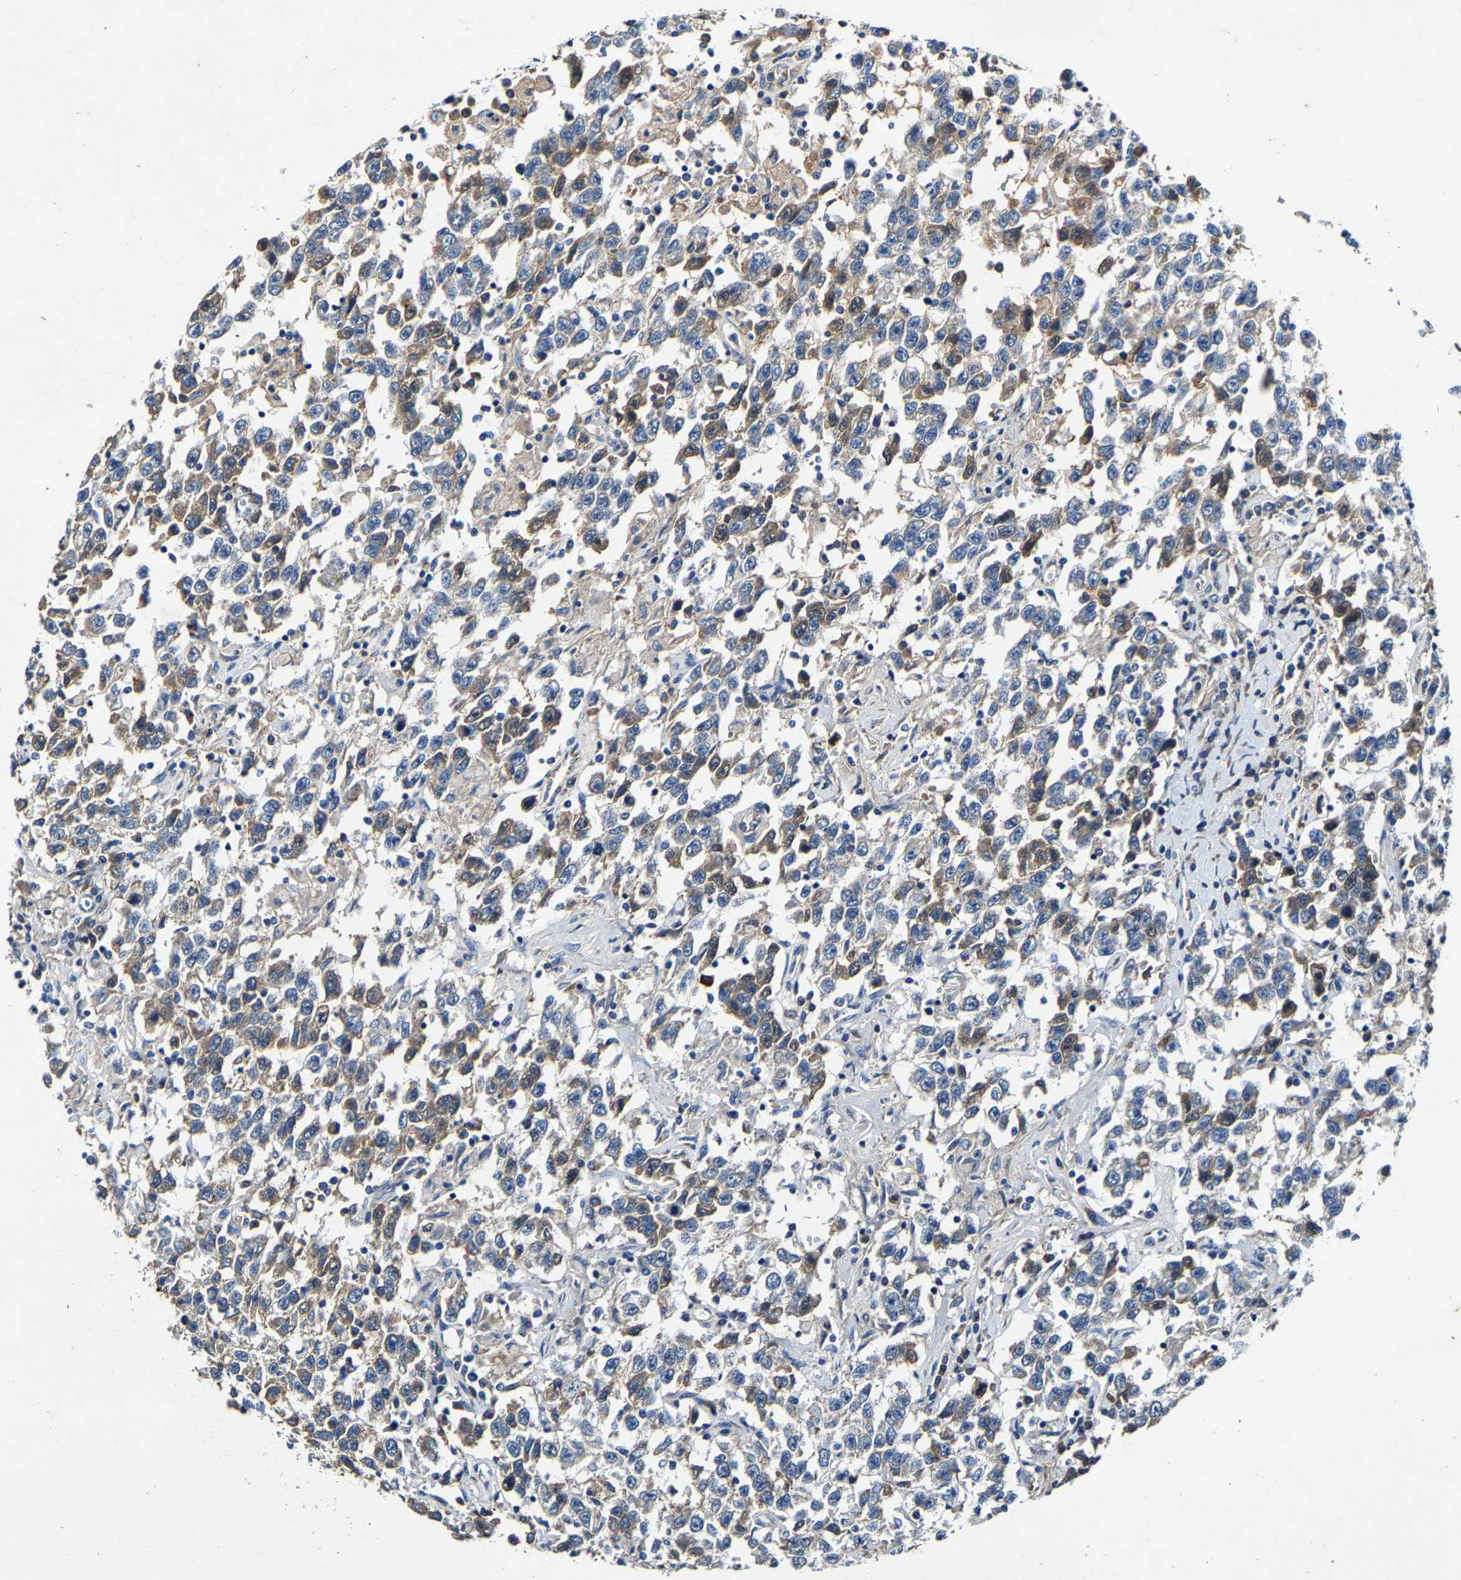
{"staining": {"intensity": "moderate", "quantity": "25%-75%", "location": "cytoplasmic/membranous"}, "tissue": "testis cancer", "cell_type": "Tumor cells", "image_type": "cancer", "snomed": [{"axis": "morphology", "description": "Seminoma, NOS"}, {"axis": "topography", "description": "Testis"}], "caption": "There is medium levels of moderate cytoplasmic/membranous positivity in tumor cells of testis cancer (seminoma), as demonstrated by immunohistochemical staining (brown color).", "gene": "SLC25A25", "patient": {"sex": "male", "age": 41}}